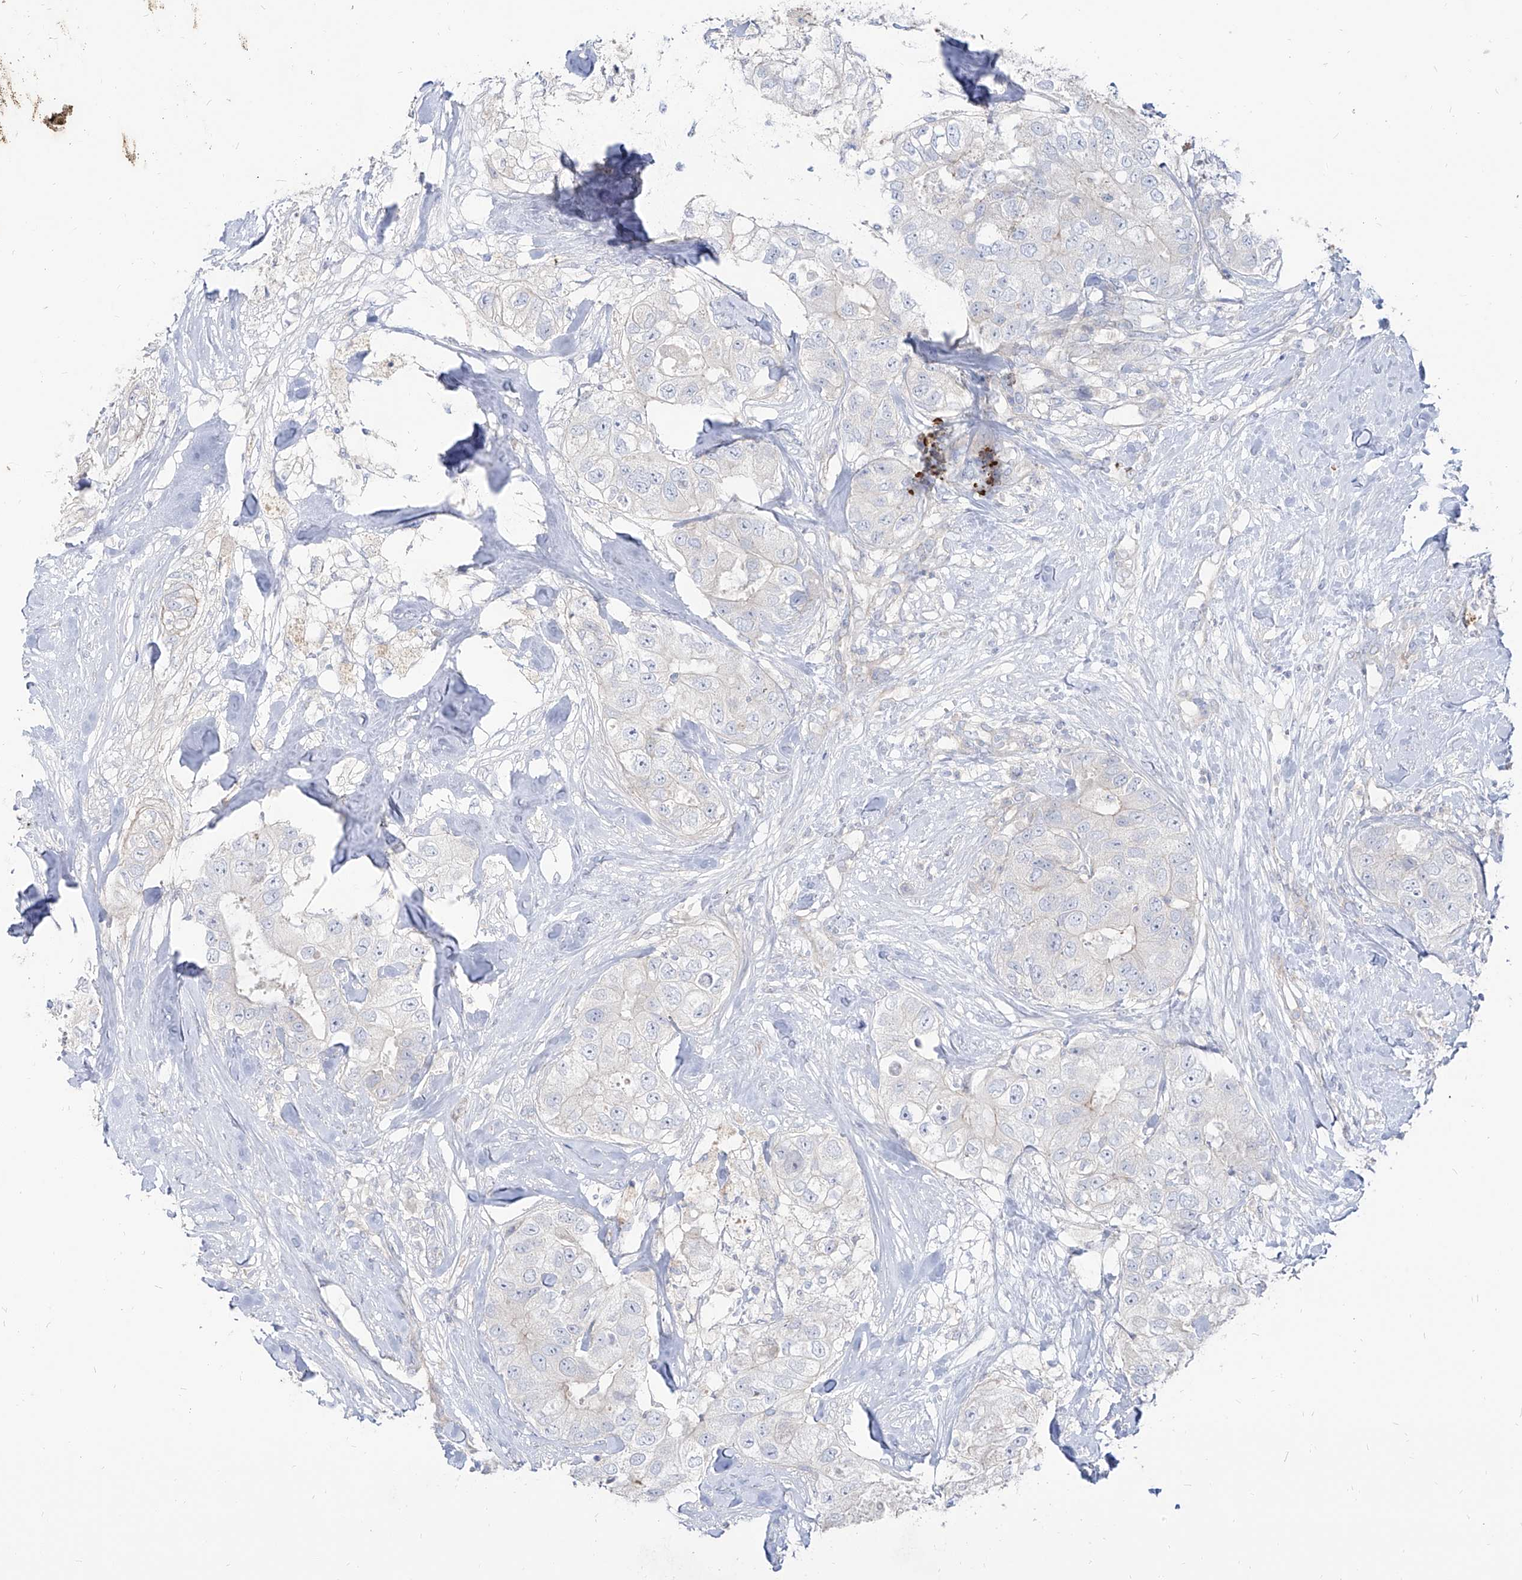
{"staining": {"intensity": "negative", "quantity": "none", "location": "none"}, "tissue": "breast cancer", "cell_type": "Tumor cells", "image_type": "cancer", "snomed": [{"axis": "morphology", "description": "Duct carcinoma"}, {"axis": "topography", "description": "Breast"}], "caption": "The image reveals no staining of tumor cells in breast invasive ductal carcinoma.", "gene": "RBFOX3", "patient": {"sex": "female", "age": 62}}